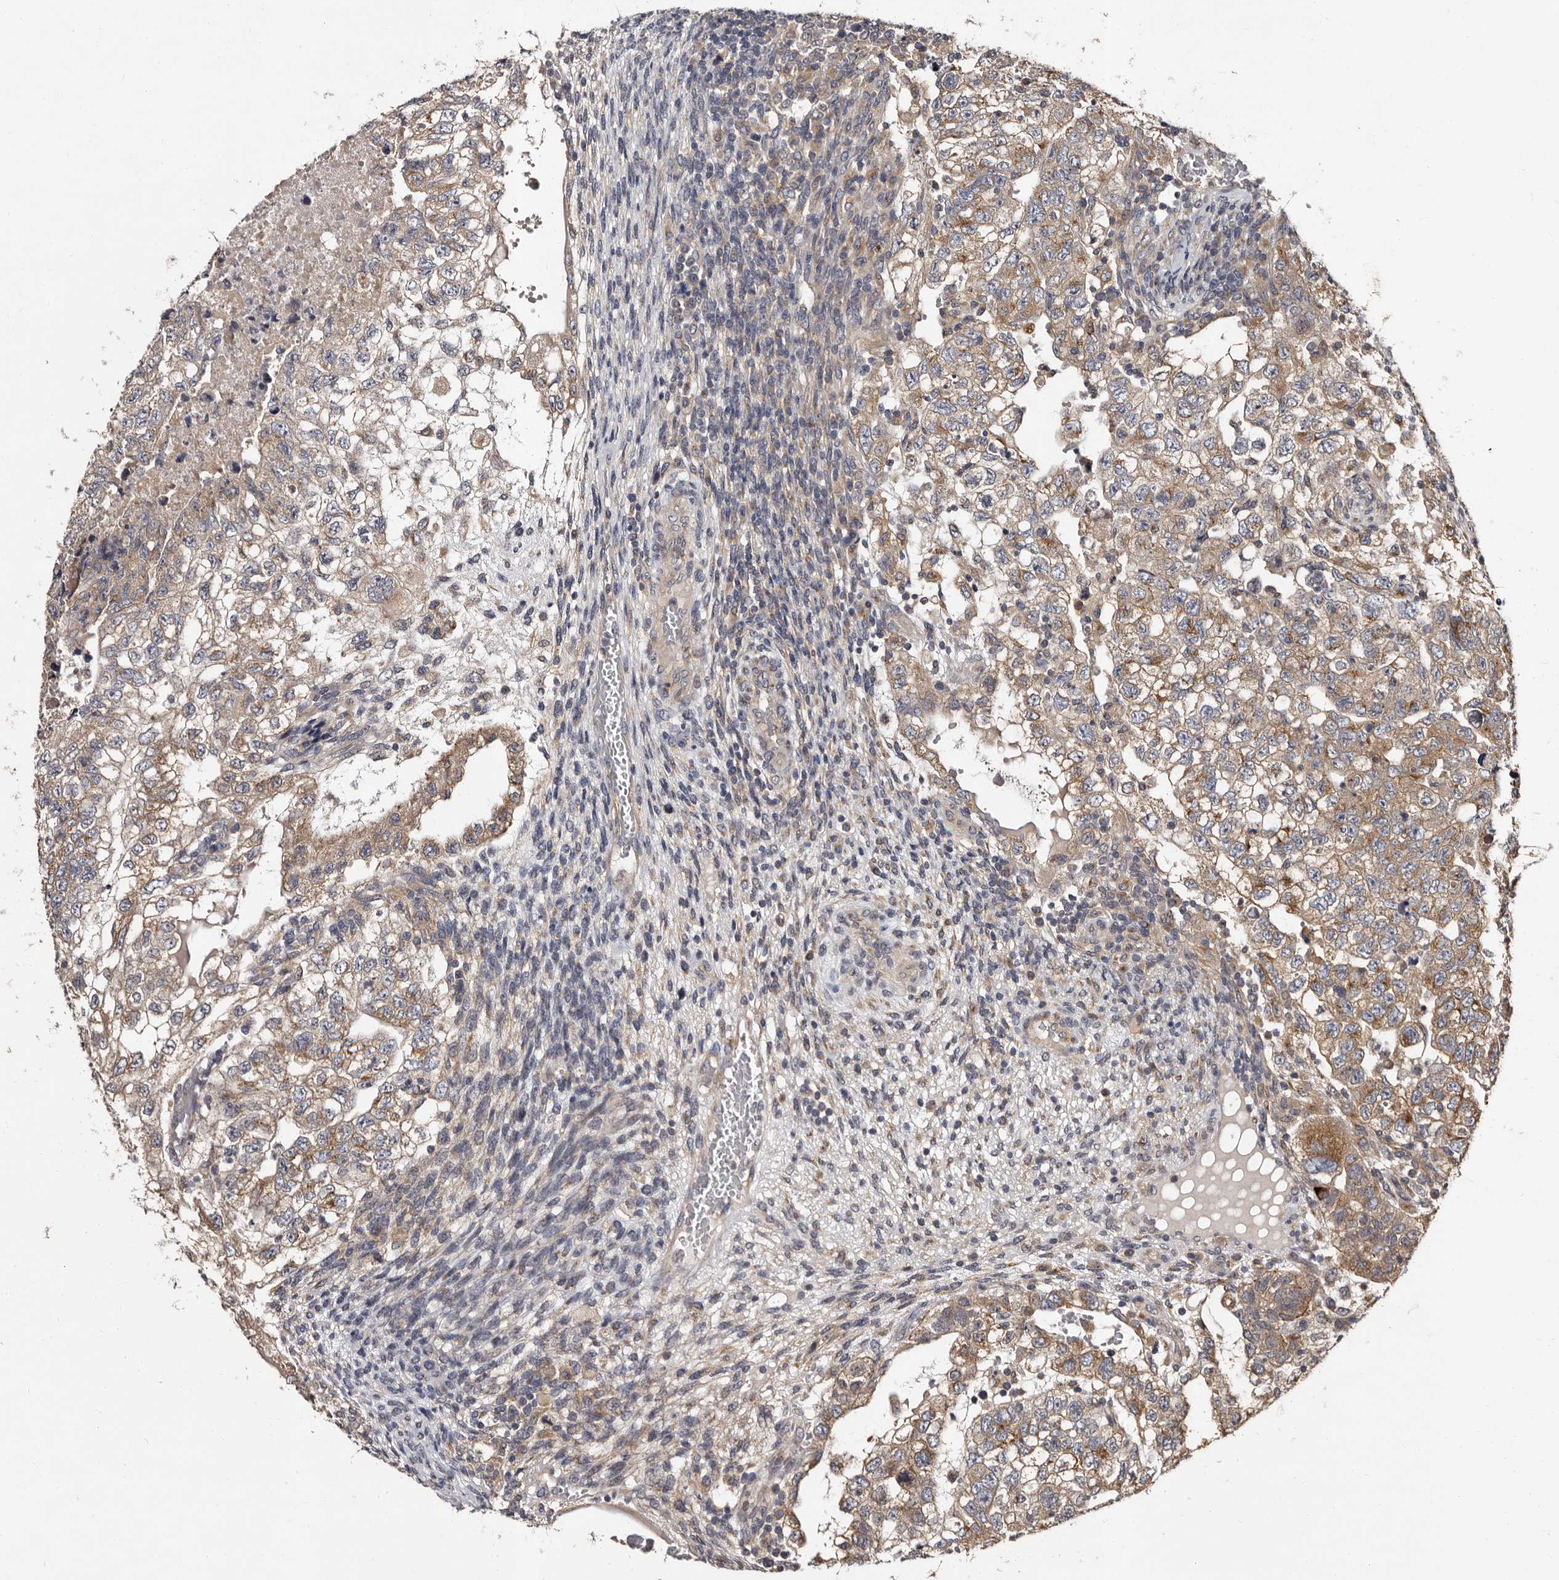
{"staining": {"intensity": "weak", "quantity": ">75%", "location": "cytoplasmic/membranous"}, "tissue": "testis cancer", "cell_type": "Tumor cells", "image_type": "cancer", "snomed": [{"axis": "morphology", "description": "Carcinoma, Embryonal, NOS"}, {"axis": "topography", "description": "Testis"}], "caption": "Testis cancer (embryonal carcinoma) stained for a protein (brown) demonstrates weak cytoplasmic/membranous positive expression in about >75% of tumor cells.", "gene": "FAM91A1", "patient": {"sex": "male", "age": 36}}